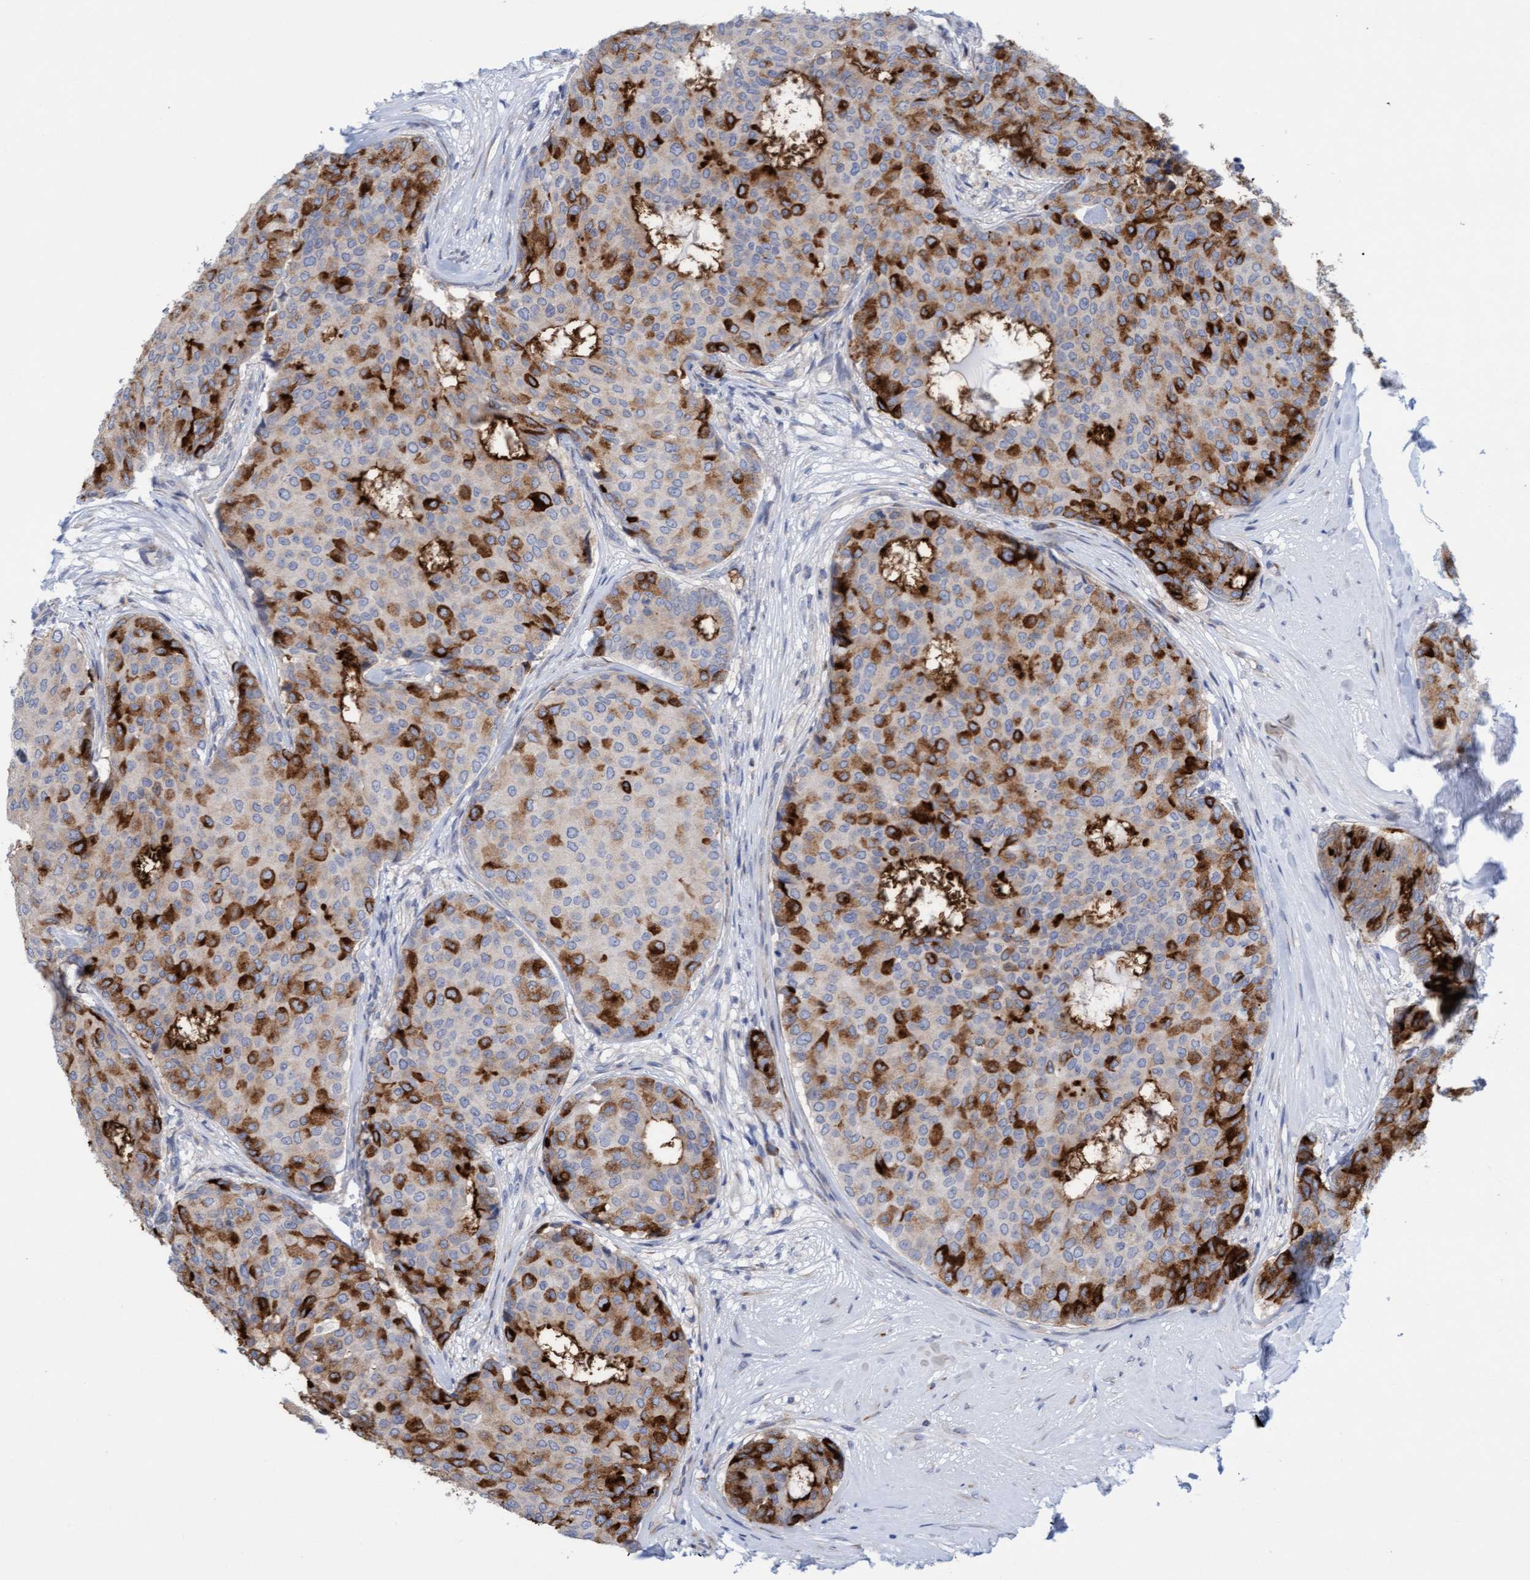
{"staining": {"intensity": "strong", "quantity": "25%-75%", "location": "cytoplasmic/membranous"}, "tissue": "breast cancer", "cell_type": "Tumor cells", "image_type": "cancer", "snomed": [{"axis": "morphology", "description": "Duct carcinoma"}, {"axis": "topography", "description": "Breast"}], "caption": "Tumor cells reveal high levels of strong cytoplasmic/membranous positivity in about 25%-75% of cells in breast cancer (intraductal carcinoma).", "gene": "SLC28A3", "patient": {"sex": "female", "age": 75}}